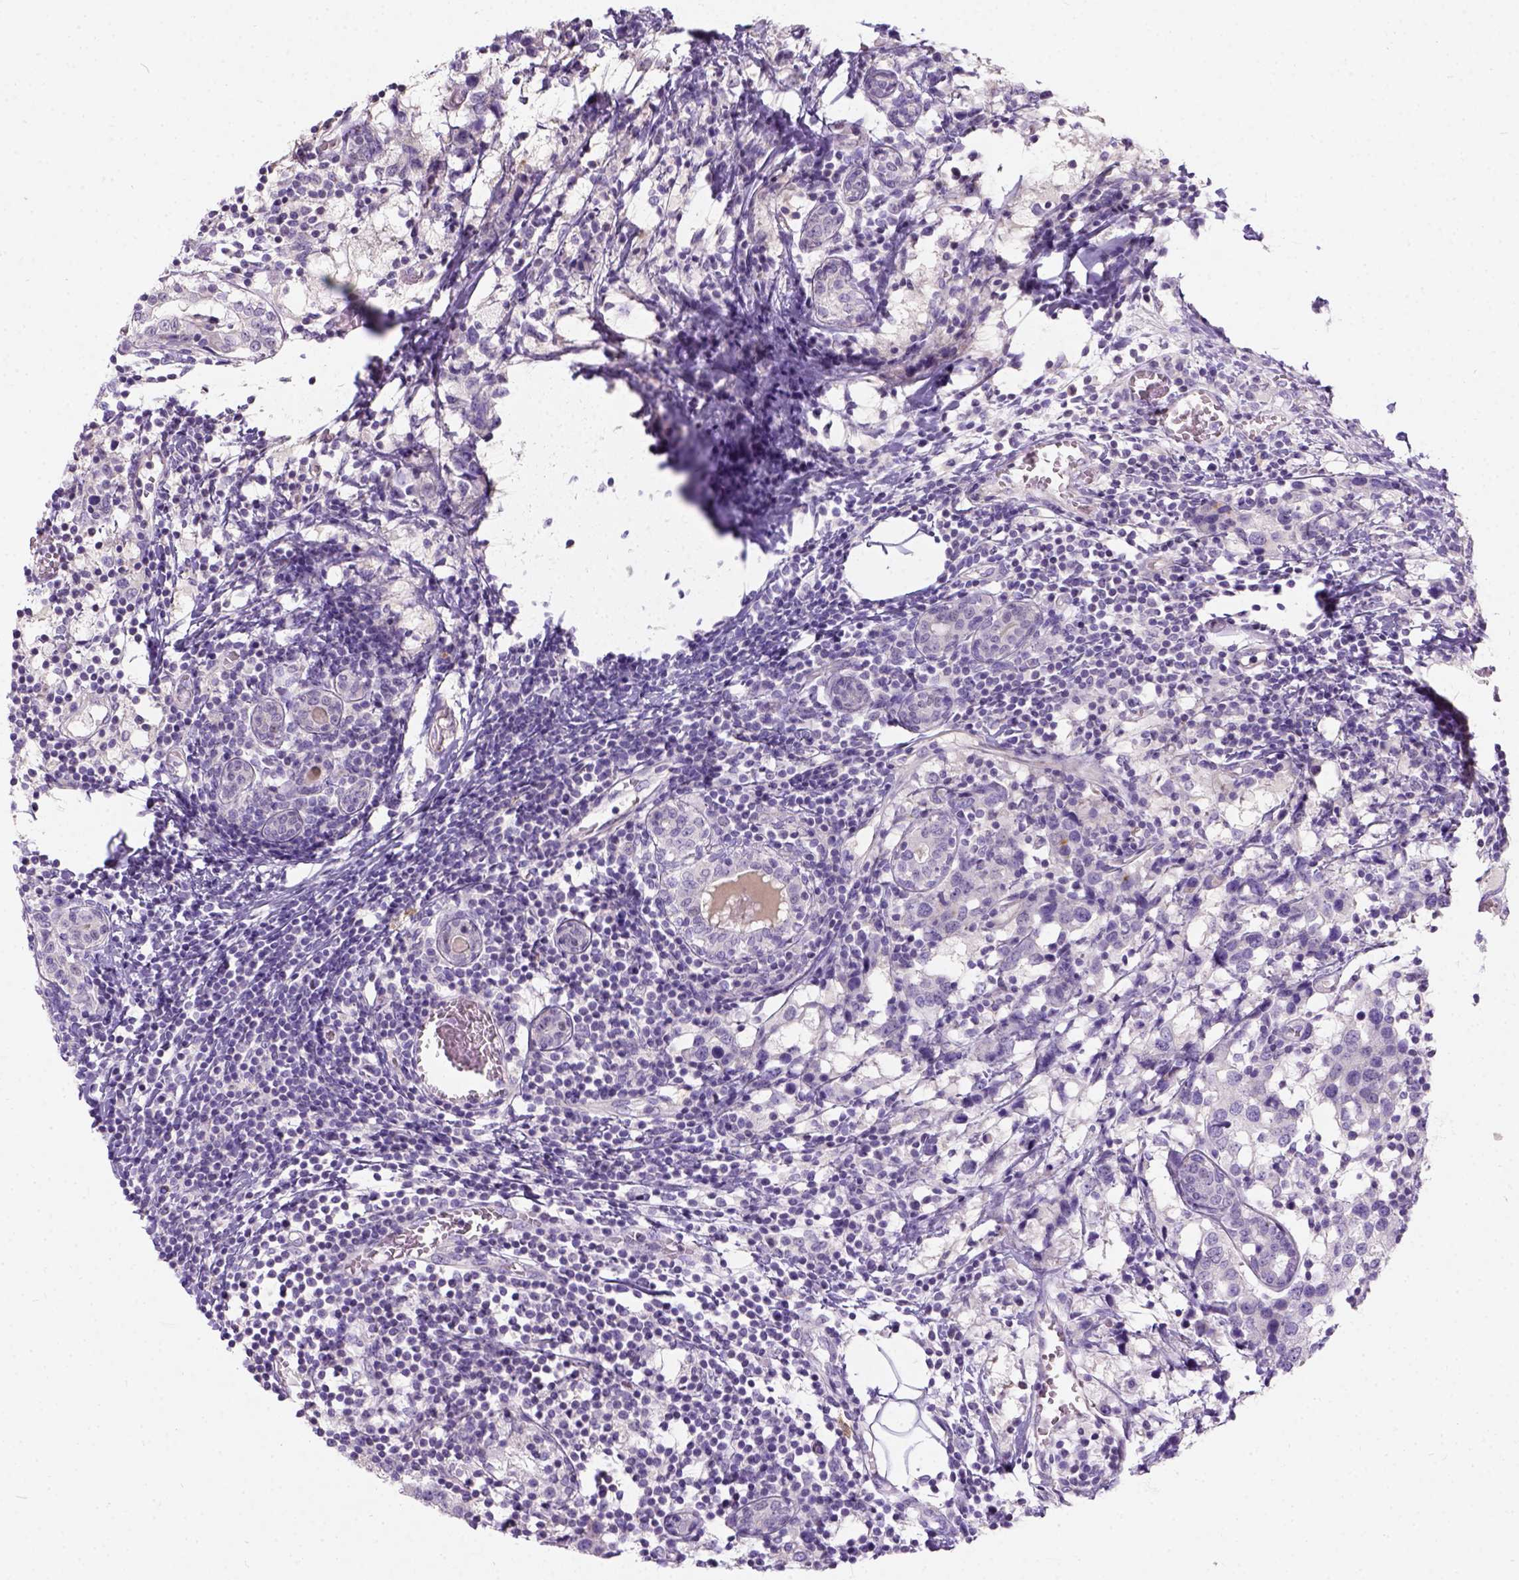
{"staining": {"intensity": "negative", "quantity": "none", "location": "none"}, "tissue": "breast cancer", "cell_type": "Tumor cells", "image_type": "cancer", "snomed": [{"axis": "morphology", "description": "Lobular carcinoma"}, {"axis": "topography", "description": "Breast"}], "caption": "Immunohistochemistry of human breast cancer shows no positivity in tumor cells. Brightfield microscopy of immunohistochemistry stained with DAB (3,3'-diaminobenzidine) (brown) and hematoxylin (blue), captured at high magnification.", "gene": "C20orf144", "patient": {"sex": "female", "age": 59}}